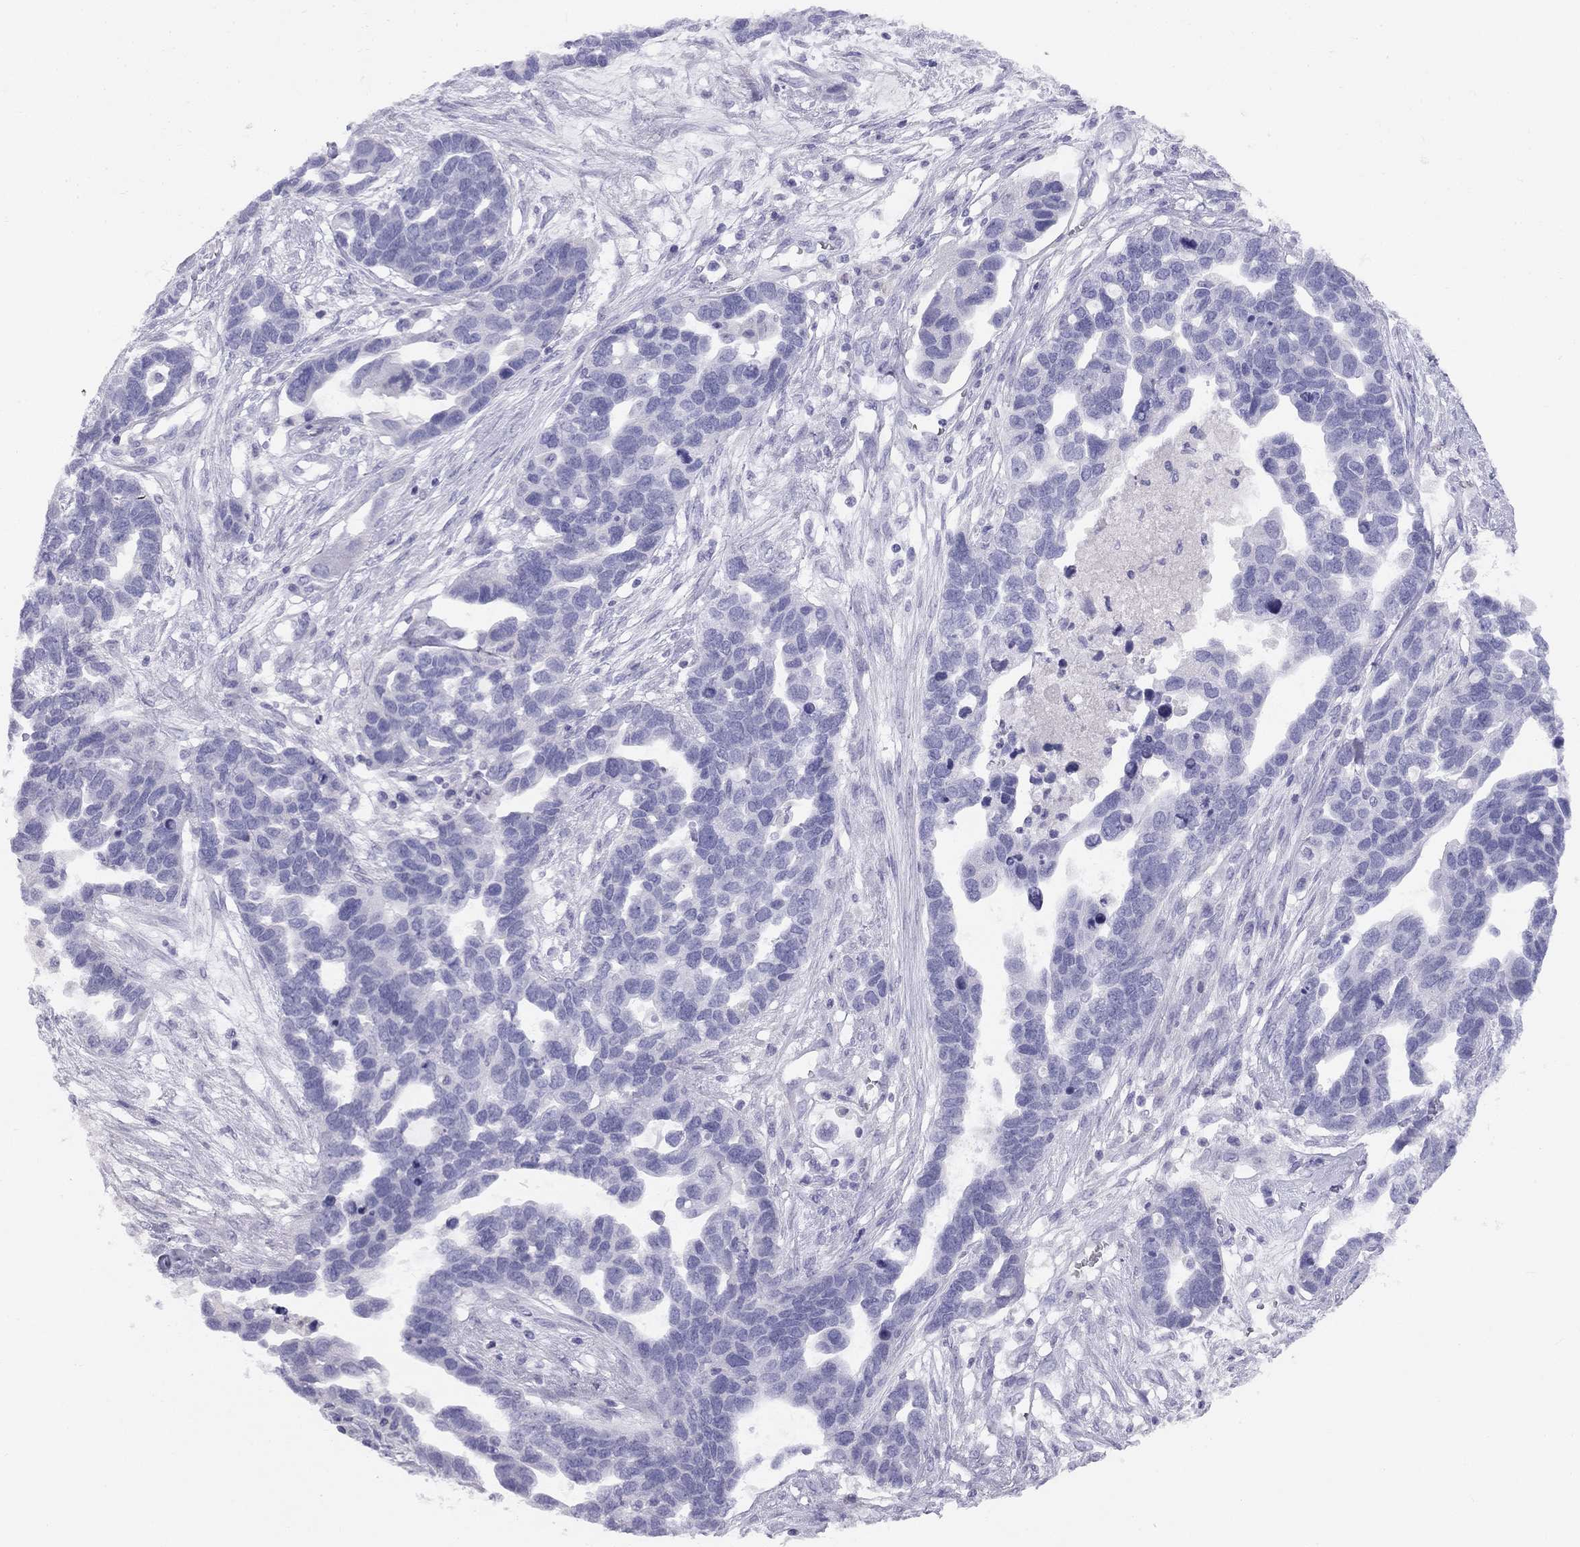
{"staining": {"intensity": "negative", "quantity": "none", "location": "none"}, "tissue": "ovarian cancer", "cell_type": "Tumor cells", "image_type": "cancer", "snomed": [{"axis": "morphology", "description": "Cystadenocarcinoma, serous, NOS"}, {"axis": "topography", "description": "Ovary"}], "caption": "Tumor cells are negative for protein expression in human ovarian cancer.", "gene": "KLRG1", "patient": {"sex": "female", "age": 54}}